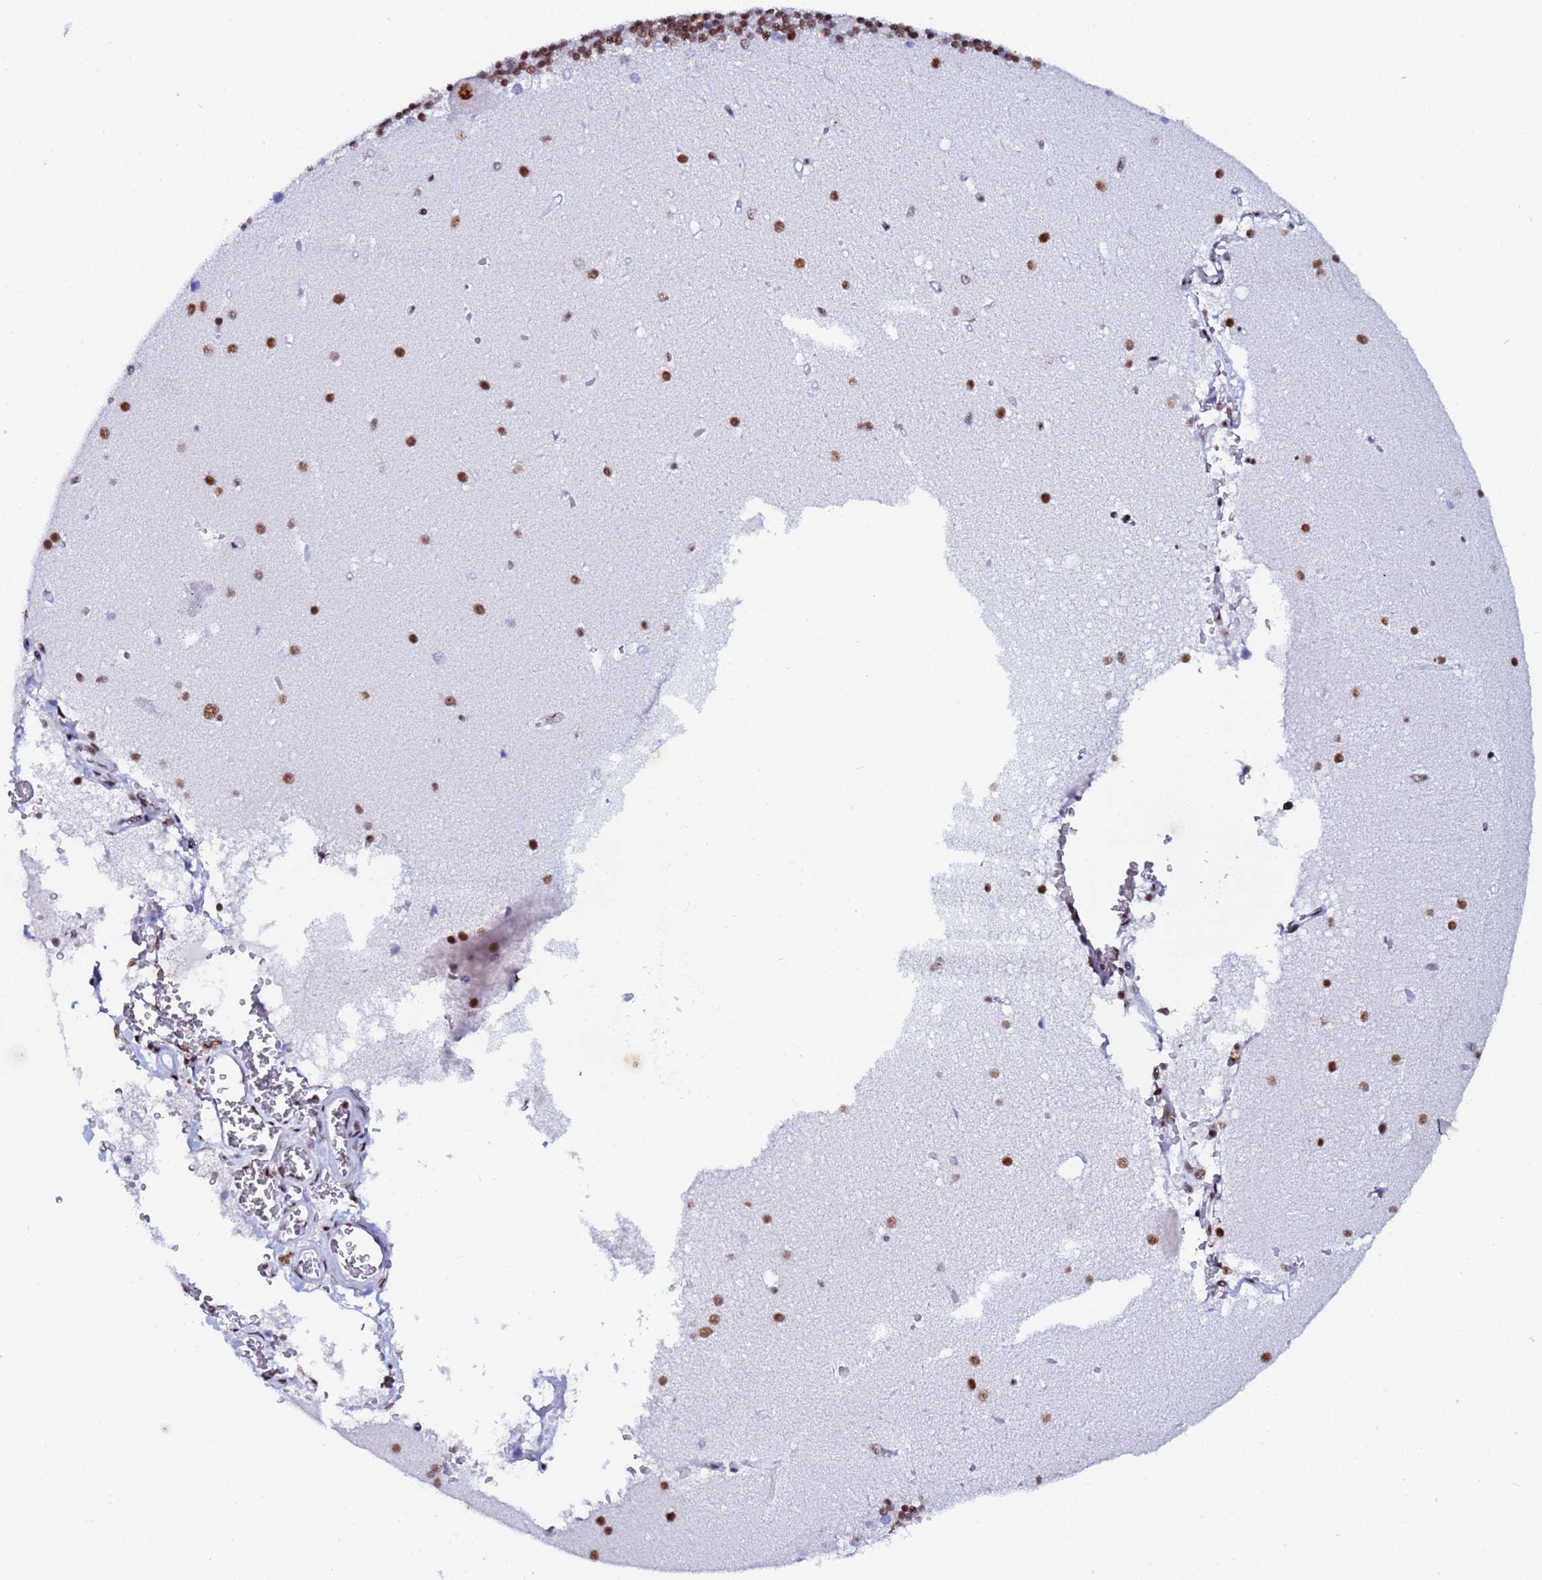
{"staining": {"intensity": "strong", "quantity": ">75%", "location": "nuclear"}, "tissue": "cerebellum", "cell_type": "Cells in granular layer", "image_type": "normal", "snomed": [{"axis": "morphology", "description": "Normal tissue, NOS"}, {"axis": "topography", "description": "Cerebellum"}], "caption": "Immunohistochemical staining of normal human cerebellum reveals strong nuclear protein staining in approximately >75% of cells in granular layer. The staining is performed using DAB (3,3'-diaminobenzidine) brown chromogen to label protein expression. The nuclei are counter-stained blue using hematoxylin.", "gene": "SNRPA1", "patient": {"sex": "male", "age": 54}}